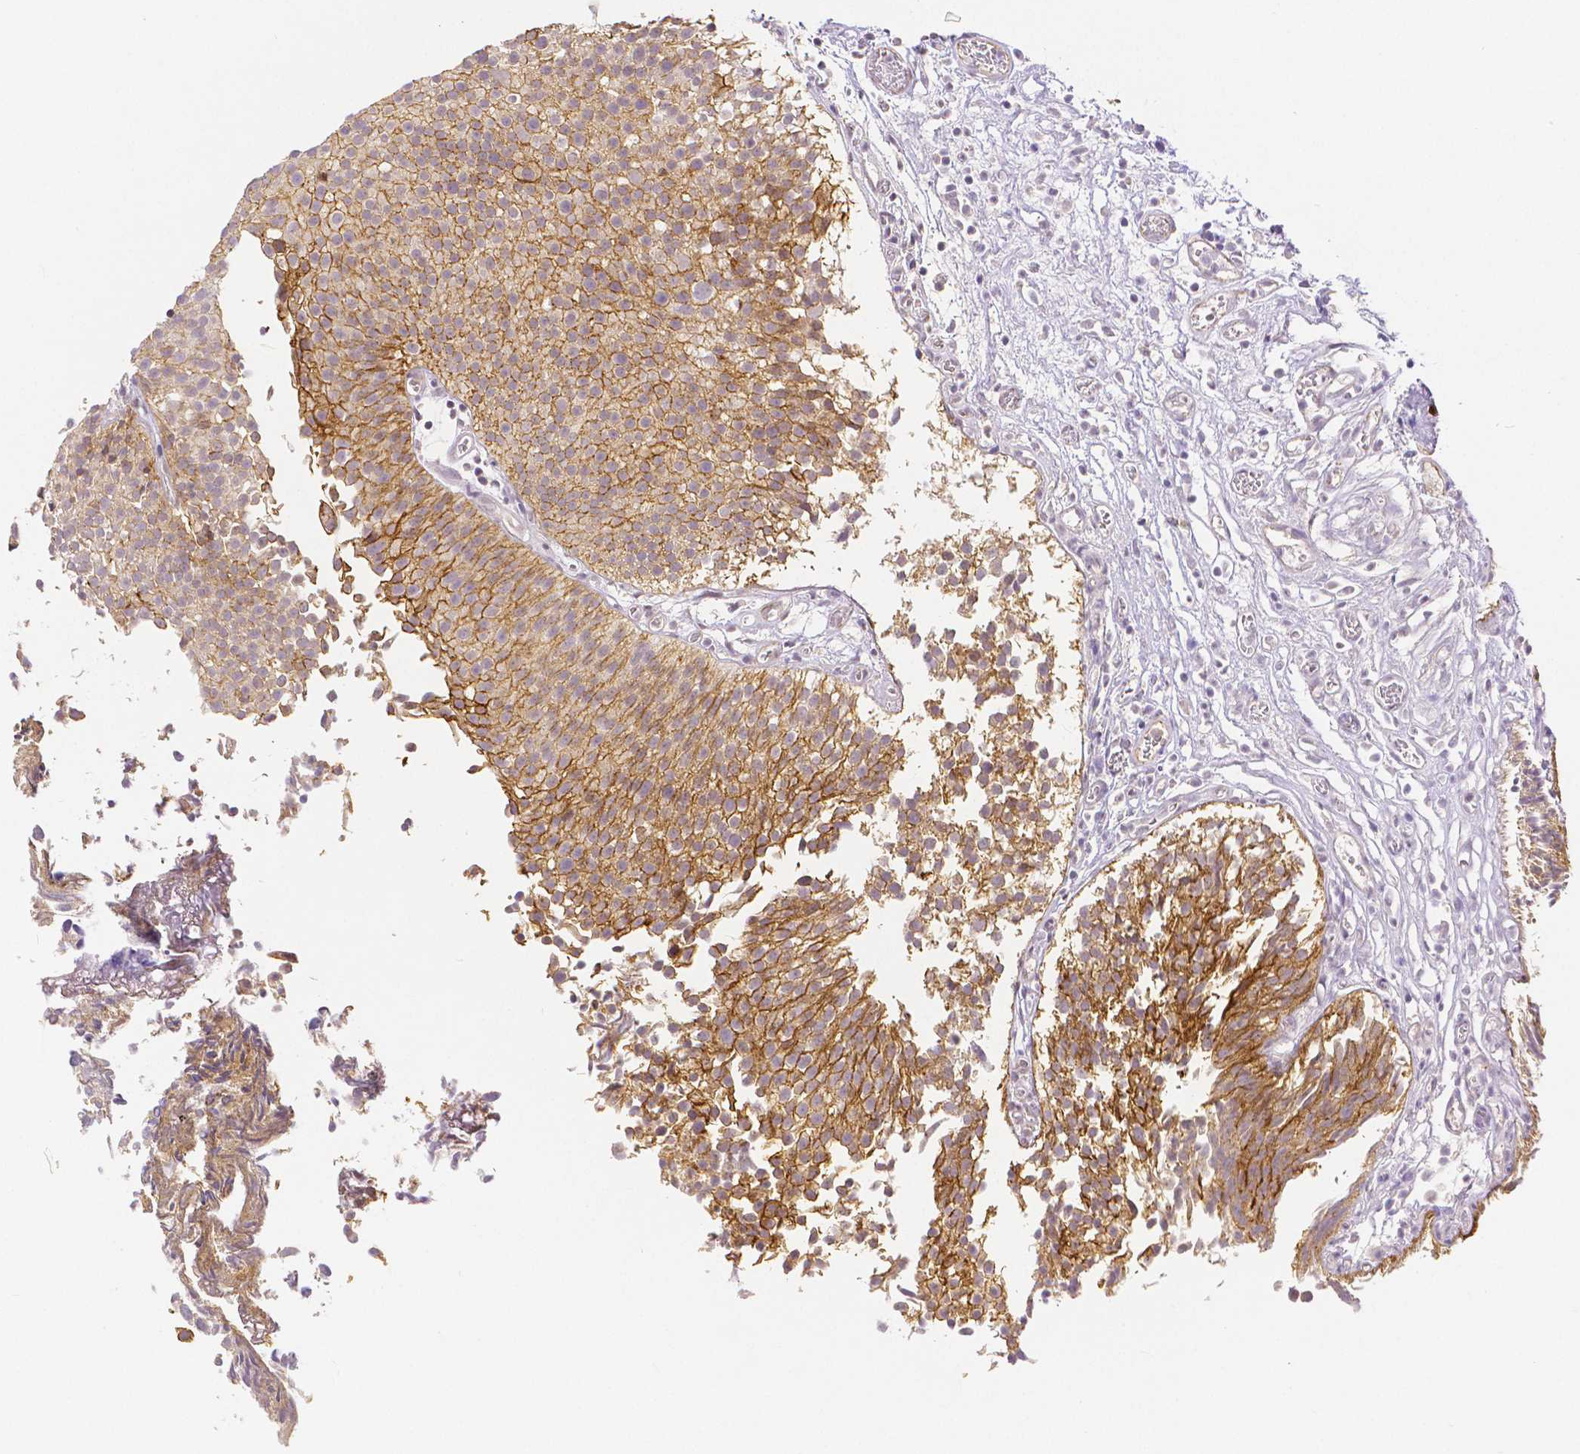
{"staining": {"intensity": "moderate", "quantity": ">75%", "location": "cytoplasmic/membranous"}, "tissue": "urothelial cancer", "cell_type": "Tumor cells", "image_type": "cancer", "snomed": [{"axis": "morphology", "description": "Urothelial carcinoma, Low grade"}, {"axis": "topography", "description": "Urinary bladder"}], "caption": "Immunohistochemical staining of human urothelial carcinoma (low-grade) shows moderate cytoplasmic/membranous protein staining in approximately >75% of tumor cells. (Brightfield microscopy of DAB IHC at high magnification).", "gene": "OCLN", "patient": {"sex": "male", "age": 80}}